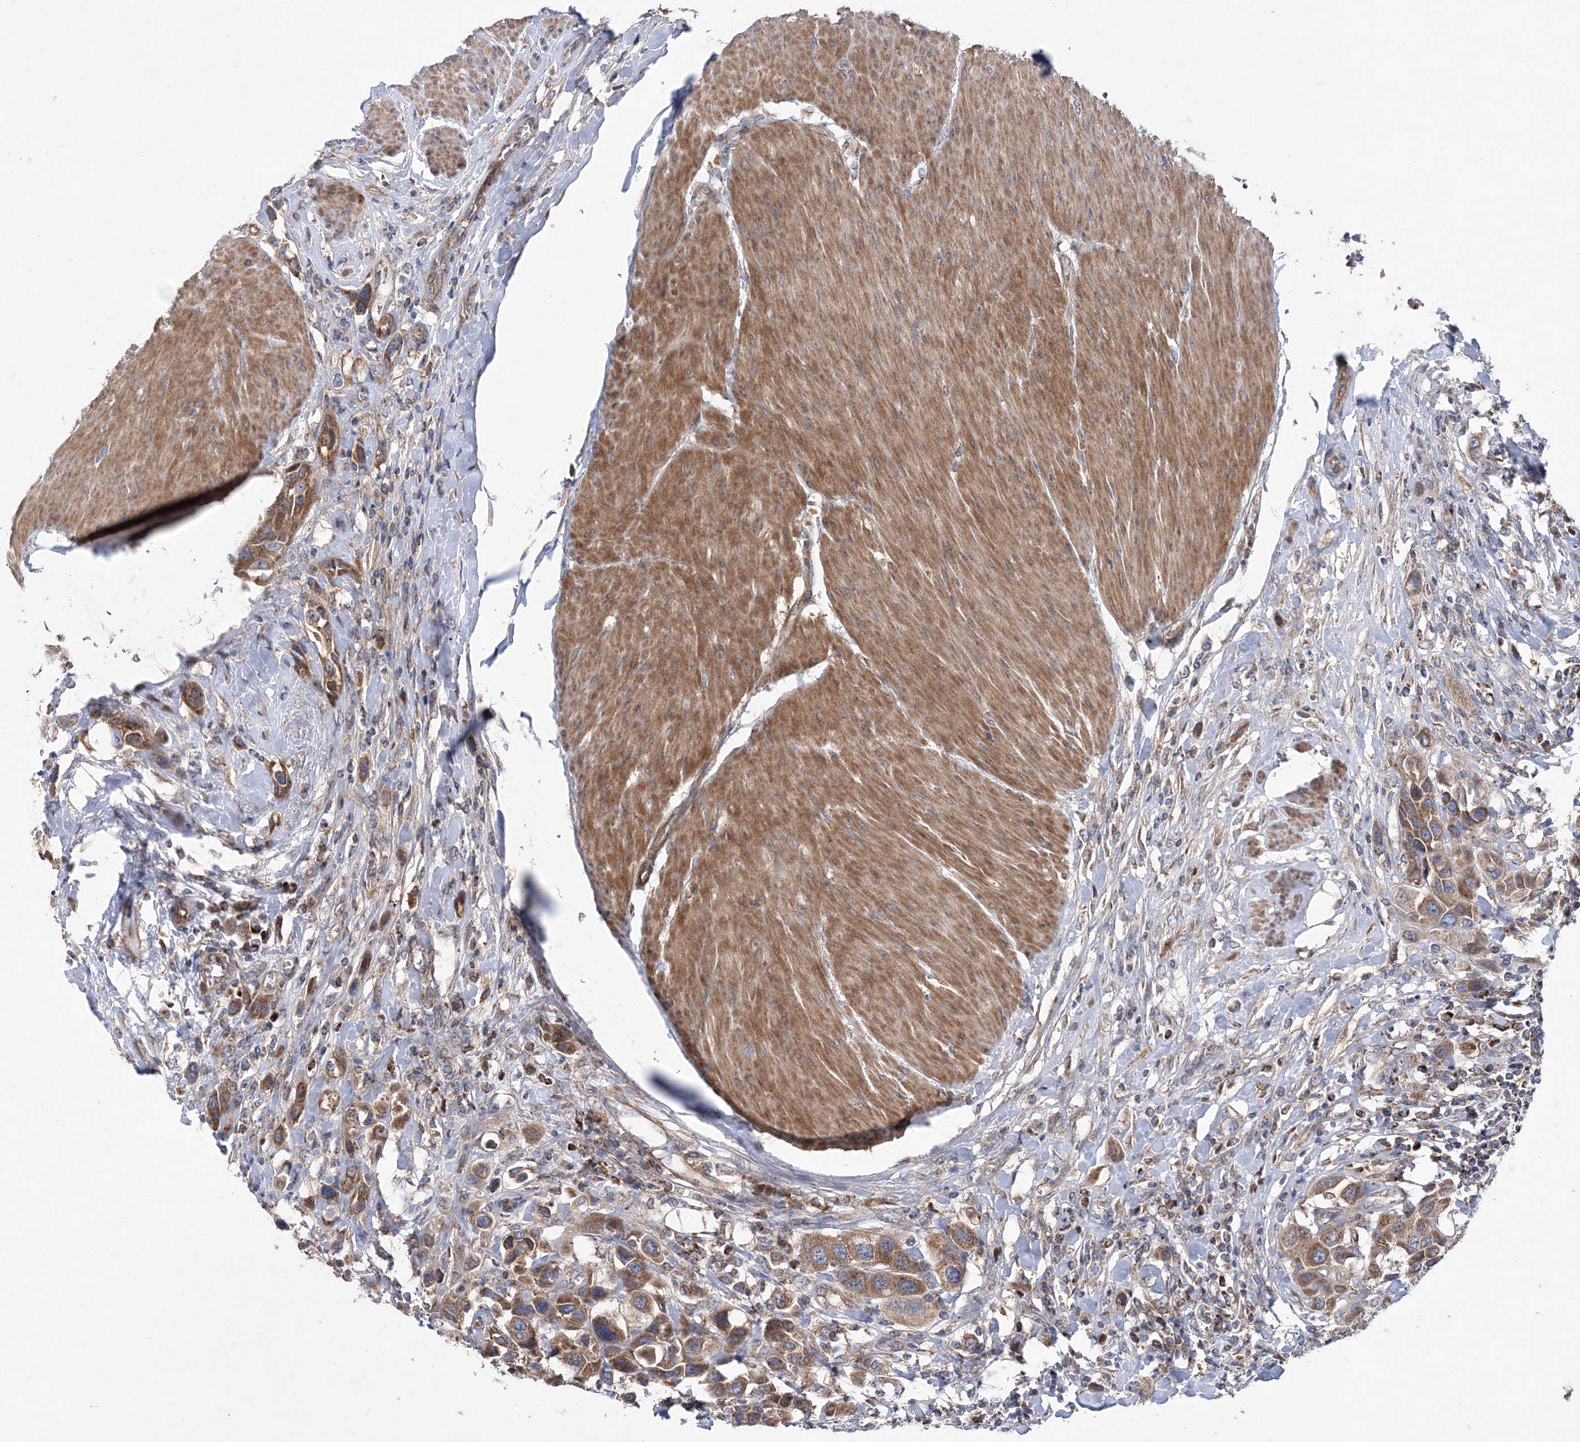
{"staining": {"intensity": "moderate", "quantity": ">75%", "location": "cytoplasmic/membranous"}, "tissue": "urothelial cancer", "cell_type": "Tumor cells", "image_type": "cancer", "snomed": [{"axis": "morphology", "description": "Urothelial carcinoma, High grade"}, {"axis": "topography", "description": "Urinary bladder"}], "caption": "IHC of urothelial carcinoma (high-grade) reveals medium levels of moderate cytoplasmic/membranous positivity in about >75% of tumor cells.", "gene": "NGLY1", "patient": {"sex": "male", "age": 50}}